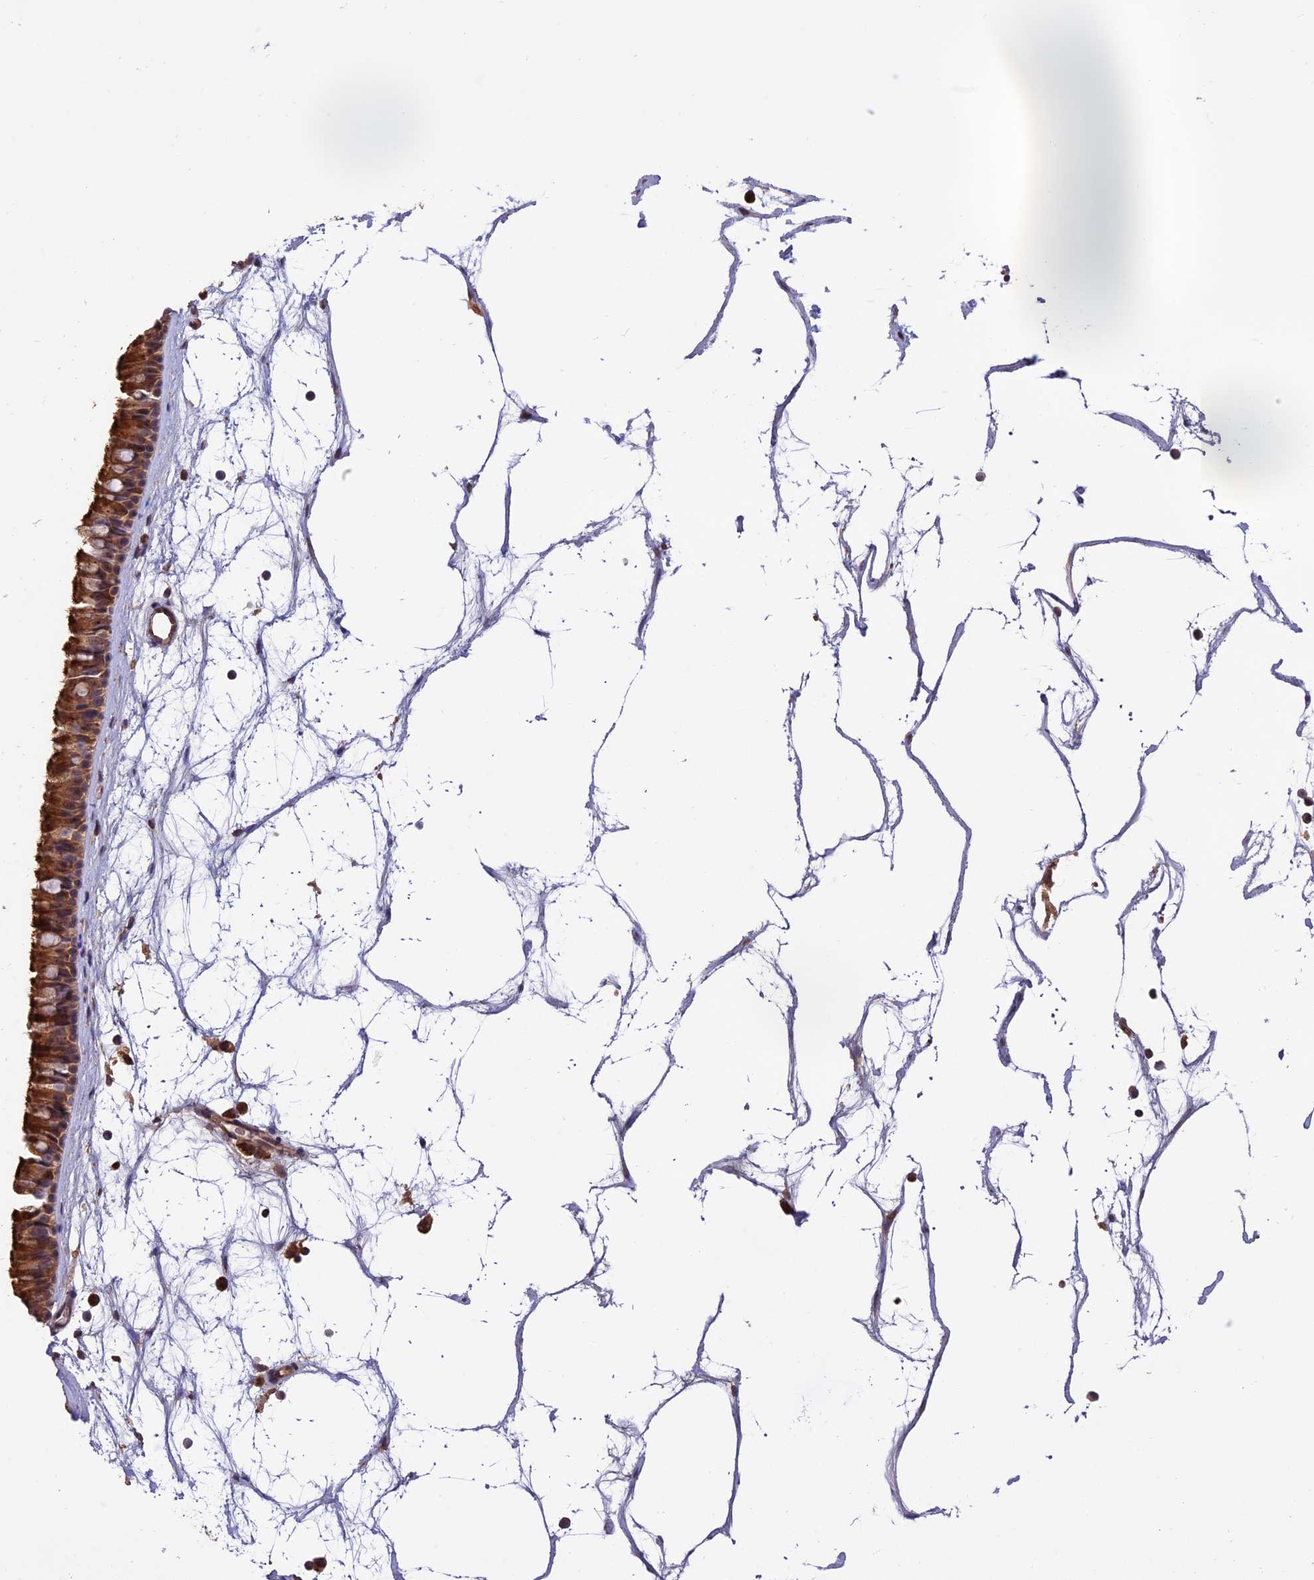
{"staining": {"intensity": "strong", "quantity": ">75%", "location": "cytoplasmic/membranous"}, "tissue": "nasopharynx", "cell_type": "Respiratory epithelial cells", "image_type": "normal", "snomed": [{"axis": "morphology", "description": "Normal tissue, NOS"}, {"axis": "topography", "description": "Nasopharynx"}], "caption": "Immunohistochemistry histopathology image of normal nasopharynx stained for a protein (brown), which demonstrates high levels of strong cytoplasmic/membranous expression in approximately >75% of respiratory epithelial cells.", "gene": "MNS1", "patient": {"sex": "male", "age": 64}}